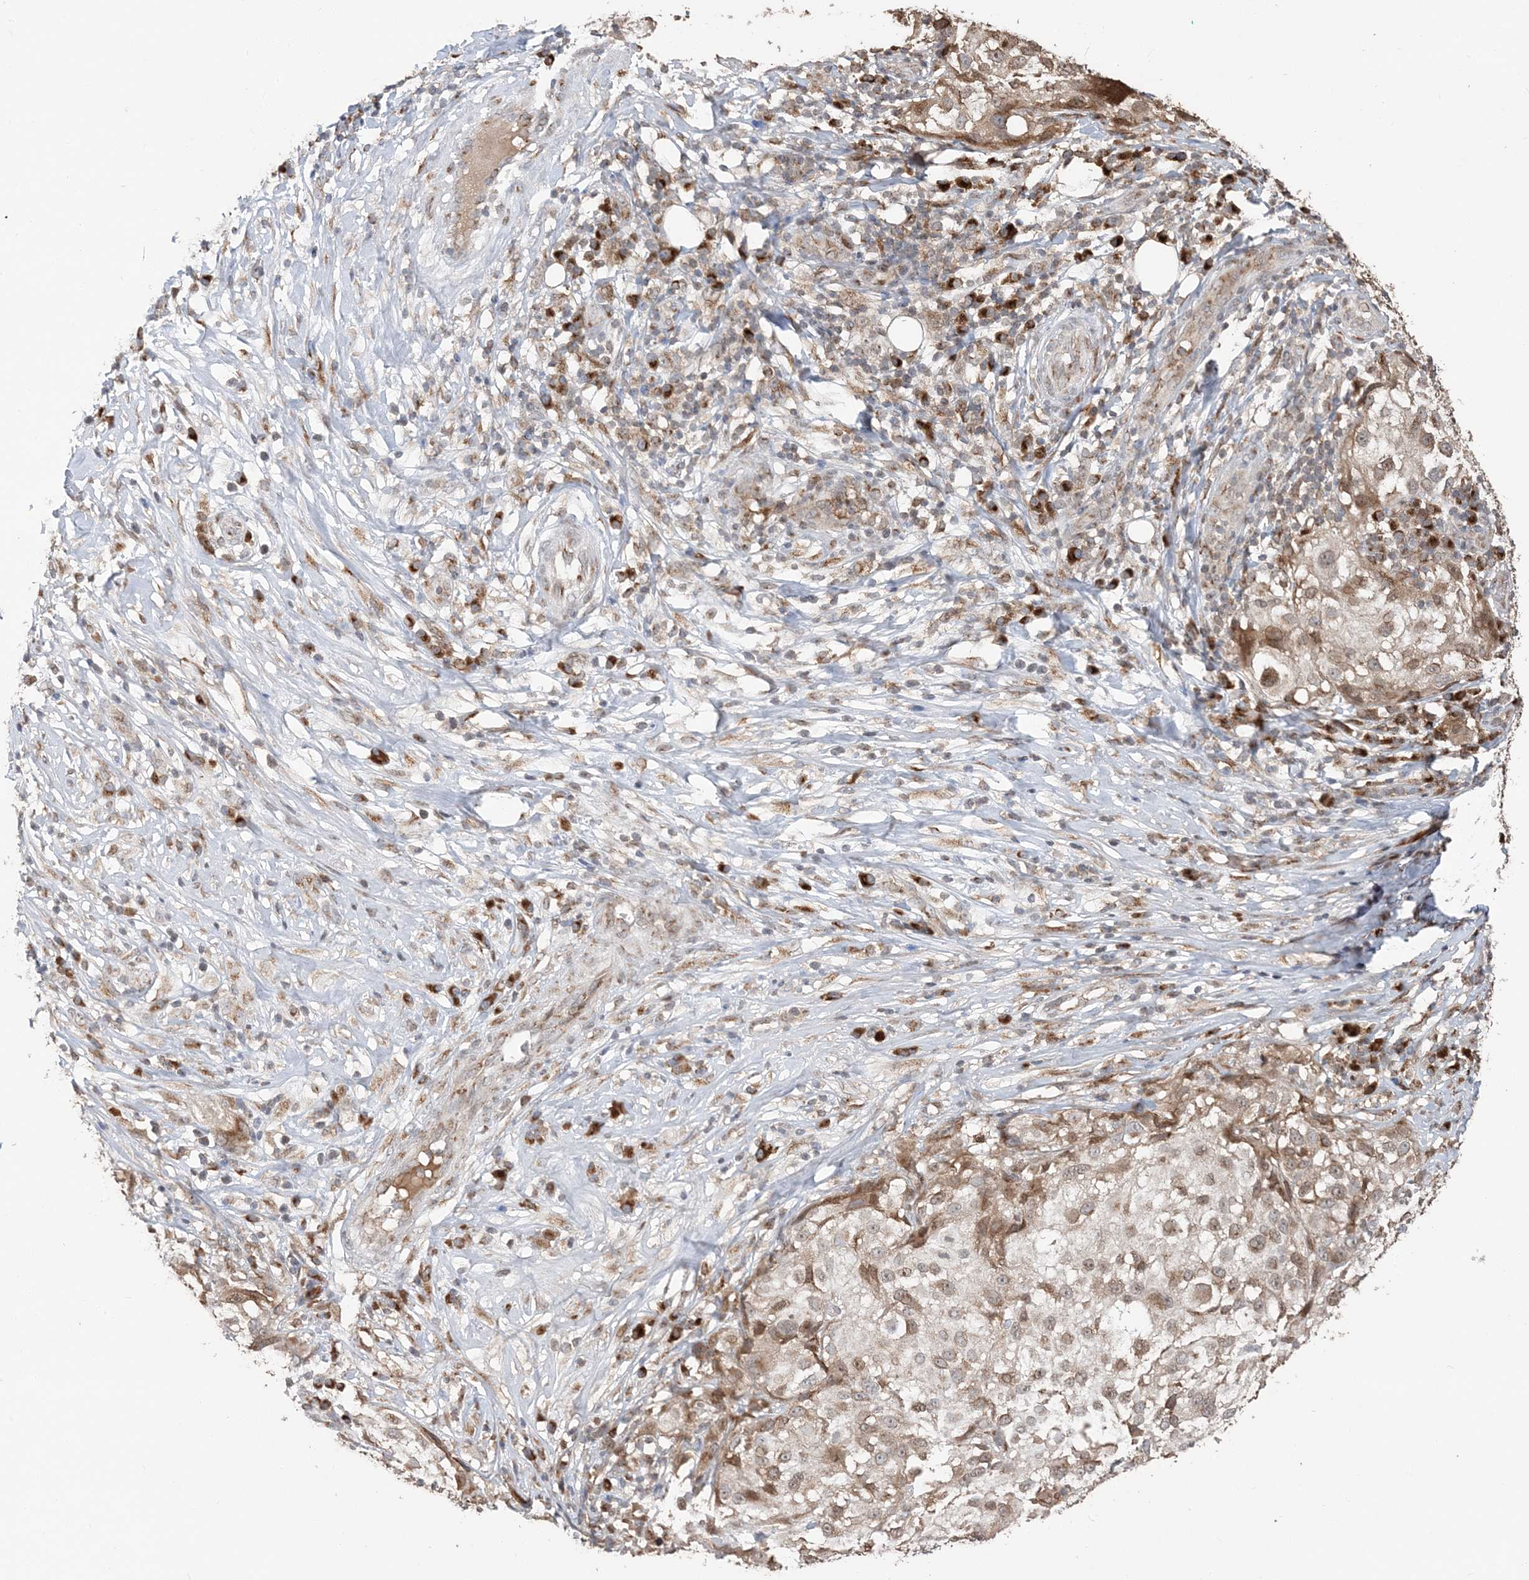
{"staining": {"intensity": "weak", "quantity": "25%-75%", "location": "cytoplasmic/membranous"}, "tissue": "melanoma", "cell_type": "Tumor cells", "image_type": "cancer", "snomed": [{"axis": "morphology", "description": "Necrosis, NOS"}, {"axis": "morphology", "description": "Malignant melanoma, NOS"}, {"axis": "topography", "description": "Skin"}], "caption": "Human melanoma stained for a protein (brown) reveals weak cytoplasmic/membranous positive staining in about 25%-75% of tumor cells.", "gene": "RER1", "patient": {"sex": "female", "age": 87}}